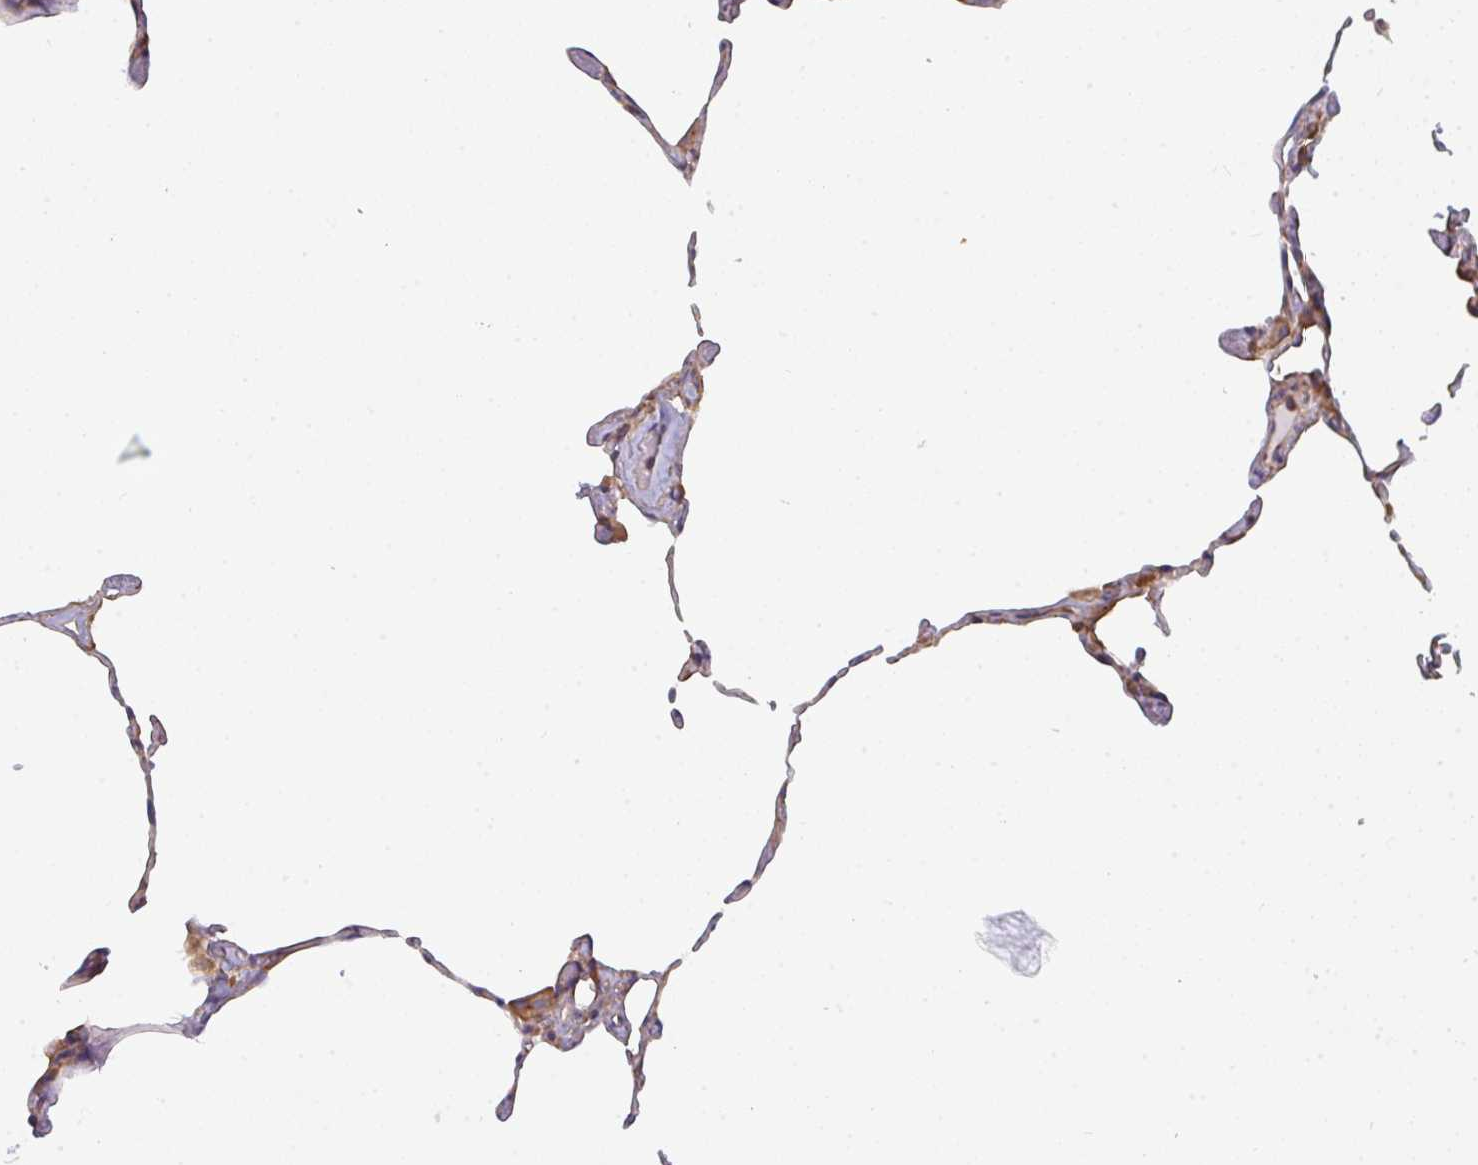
{"staining": {"intensity": "moderate", "quantity": "<25%", "location": "cytoplasmic/membranous"}, "tissue": "lung", "cell_type": "Alveolar cells", "image_type": "normal", "snomed": [{"axis": "morphology", "description": "Normal tissue, NOS"}, {"axis": "topography", "description": "Lung"}], "caption": "High-power microscopy captured an immunohistochemistry micrograph of benign lung, revealing moderate cytoplasmic/membranous staining in approximately <25% of alveolar cells.", "gene": "DYNC1I2", "patient": {"sex": "female", "age": 57}}